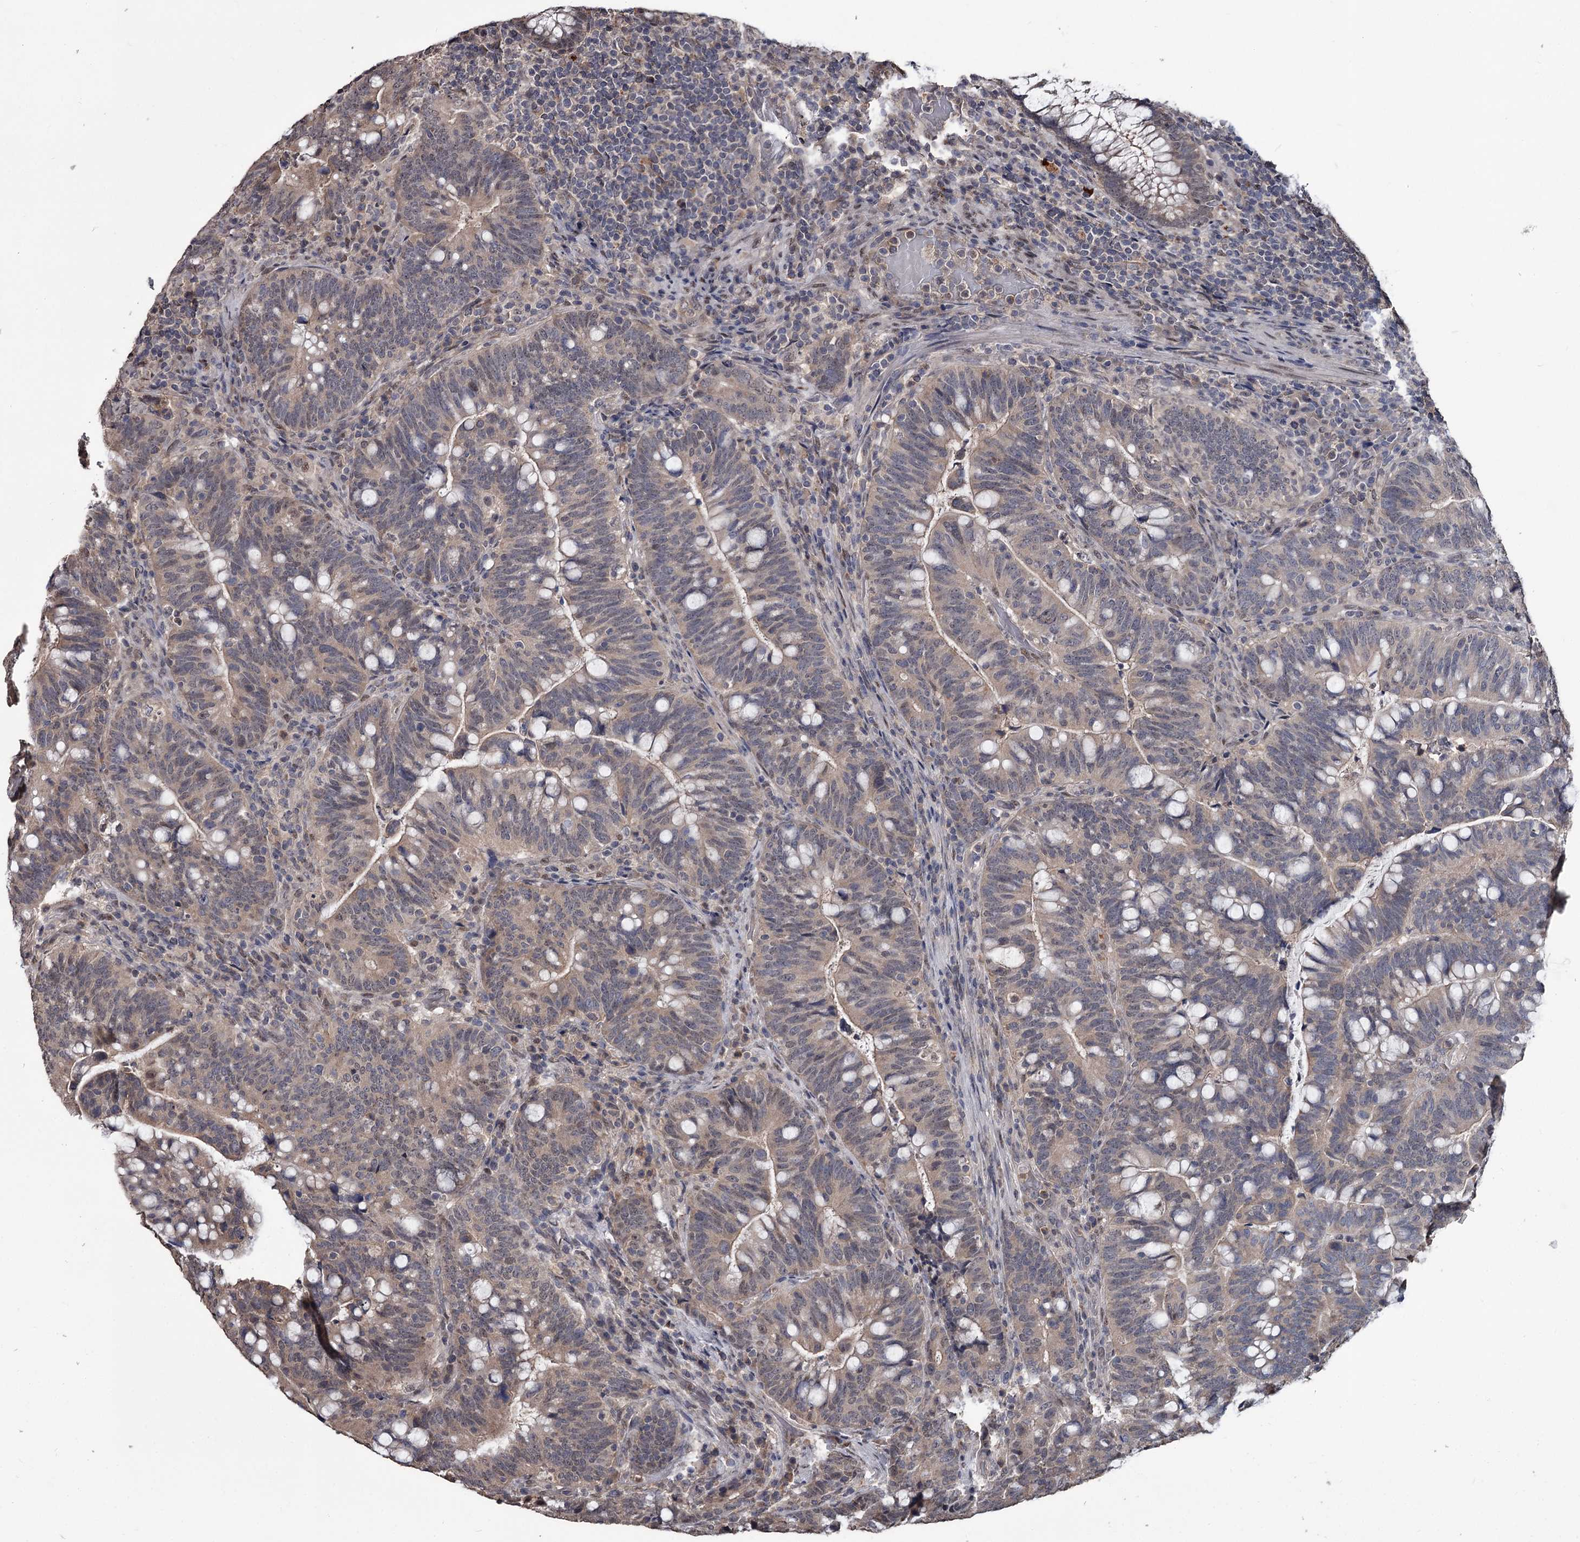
{"staining": {"intensity": "weak", "quantity": "<25%", "location": "cytoplasmic/membranous,nuclear"}, "tissue": "colorectal cancer", "cell_type": "Tumor cells", "image_type": "cancer", "snomed": [{"axis": "morphology", "description": "Normal tissue, NOS"}, {"axis": "morphology", "description": "Adenocarcinoma, NOS"}, {"axis": "topography", "description": "Colon"}], "caption": "Tumor cells are negative for brown protein staining in colorectal cancer. (DAB immunohistochemistry, high magnification).", "gene": "PRPF40B", "patient": {"sex": "female", "age": 66}}